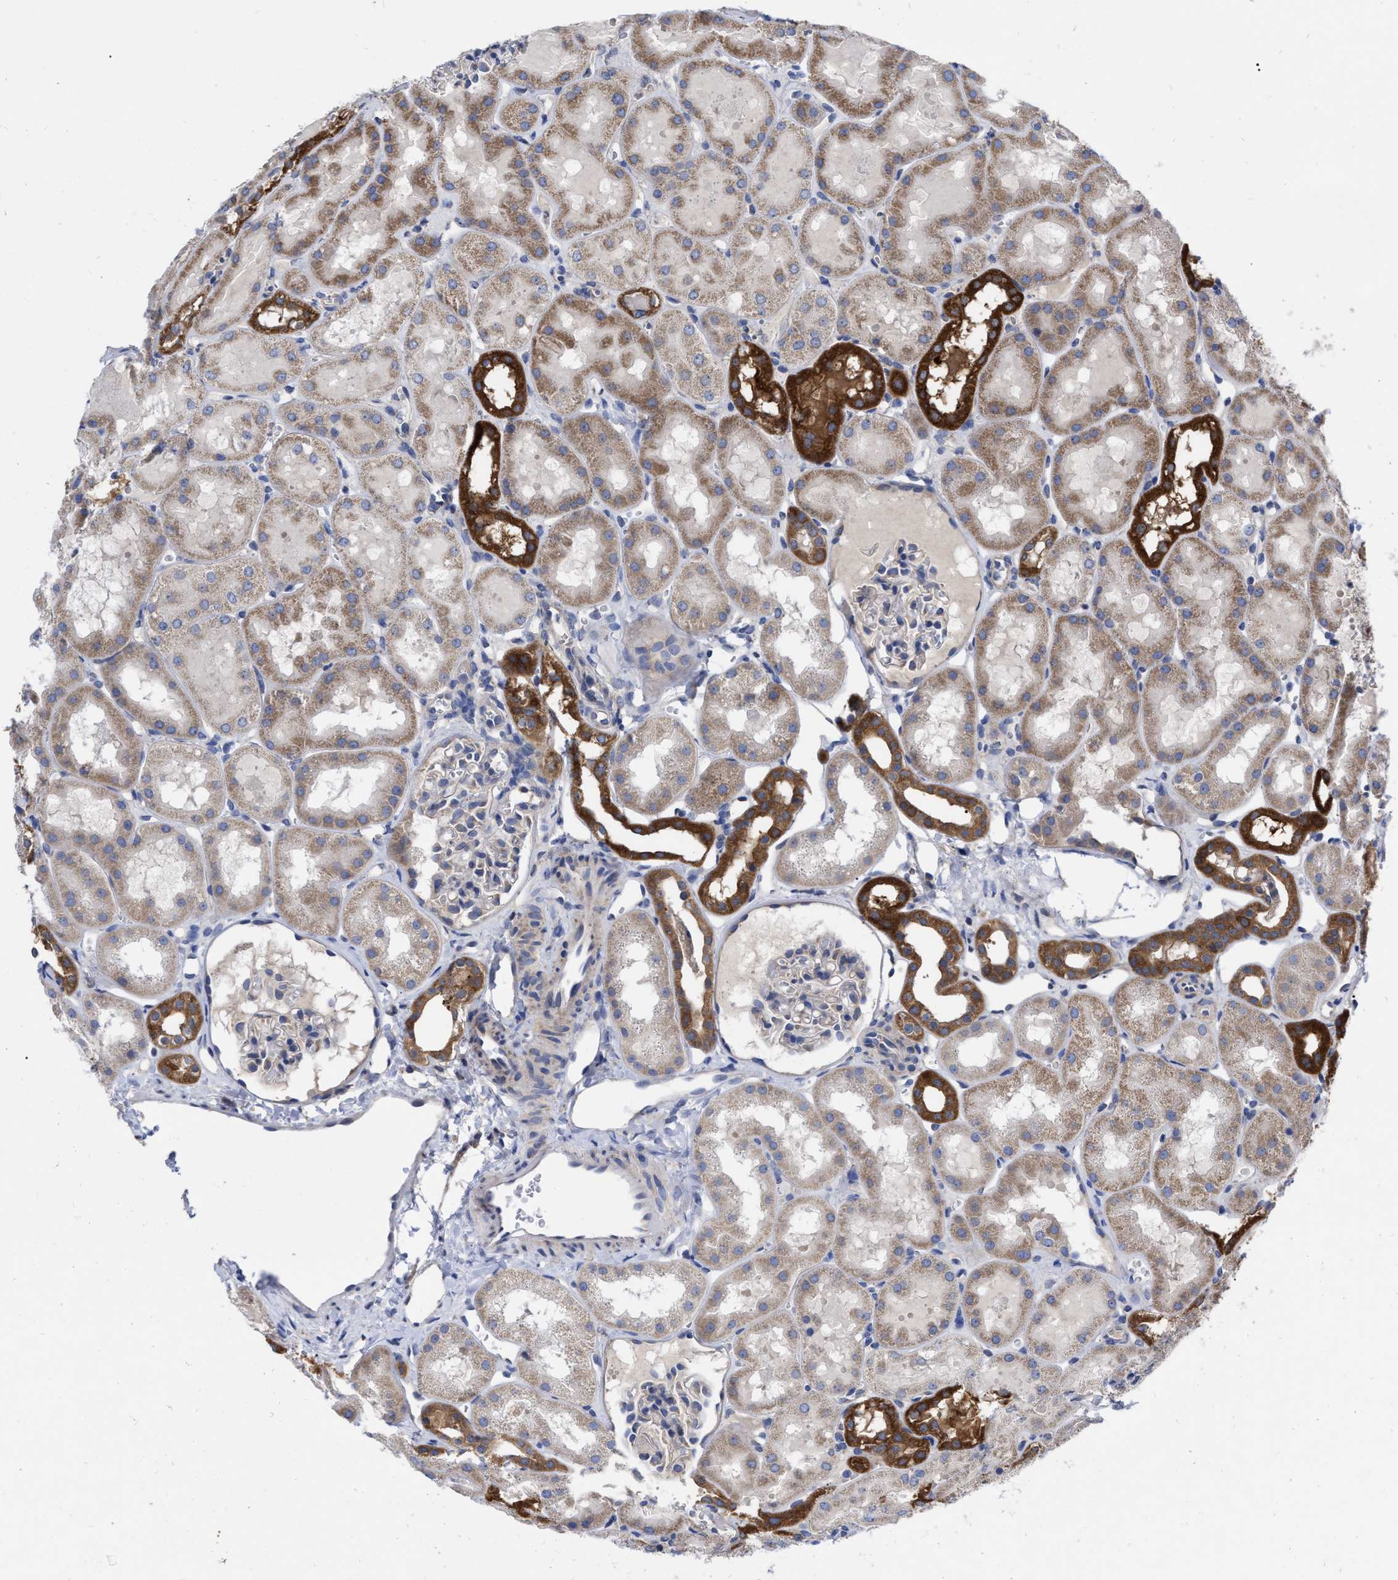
{"staining": {"intensity": "negative", "quantity": "none", "location": "none"}, "tissue": "kidney", "cell_type": "Cells in glomeruli", "image_type": "normal", "snomed": [{"axis": "morphology", "description": "Normal tissue, NOS"}, {"axis": "topography", "description": "Kidney"}, {"axis": "topography", "description": "Urinary bladder"}], "caption": "Histopathology image shows no significant protein positivity in cells in glomeruli of normal kidney. Nuclei are stained in blue.", "gene": "CDKN2C", "patient": {"sex": "male", "age": 16}}